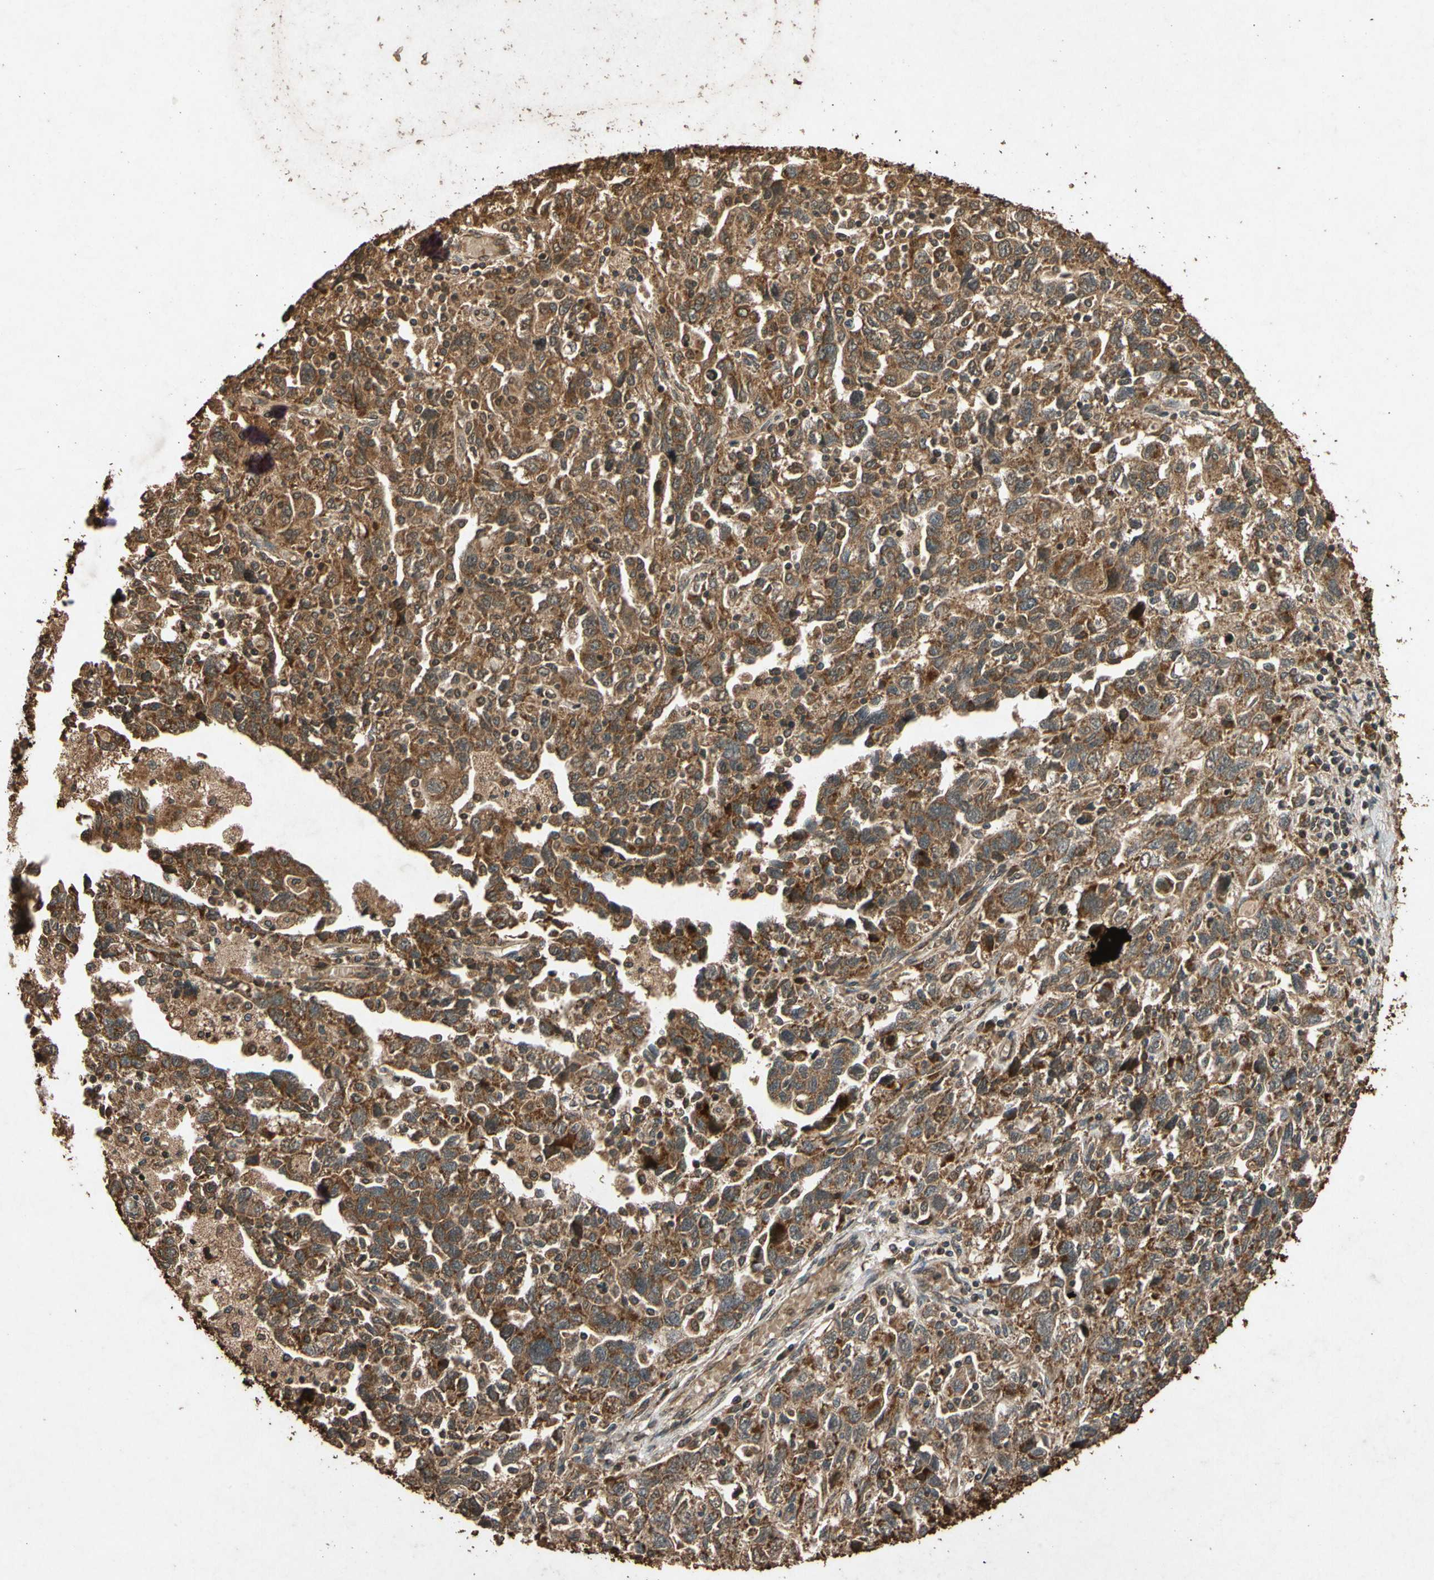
{"staining": {"intensity": "strong", "quantity": ">75%", "location": "cytoplasmic/membranous"}, "tissue": "ovarian cancer", "cell_type": "Tumor cells", "image_type": "cancer", "snomed": [{"axis": "morphology", "description": "Carcinoma, NOS"}, {"axis": "morphology", "description": "Cystadenocarcinoma, serous, NOS"}, {"axis": "topography", "description": "Ovary"}], "caption": "There is high levels of strong cytoplasmic/membranous staining in tumor cells of ovarian cancer (carcinoma), as demonstrated by immunohistochemical staining (brown color).", "gene": "TXN2", "patient": {"sex": "female", "age": 69}}